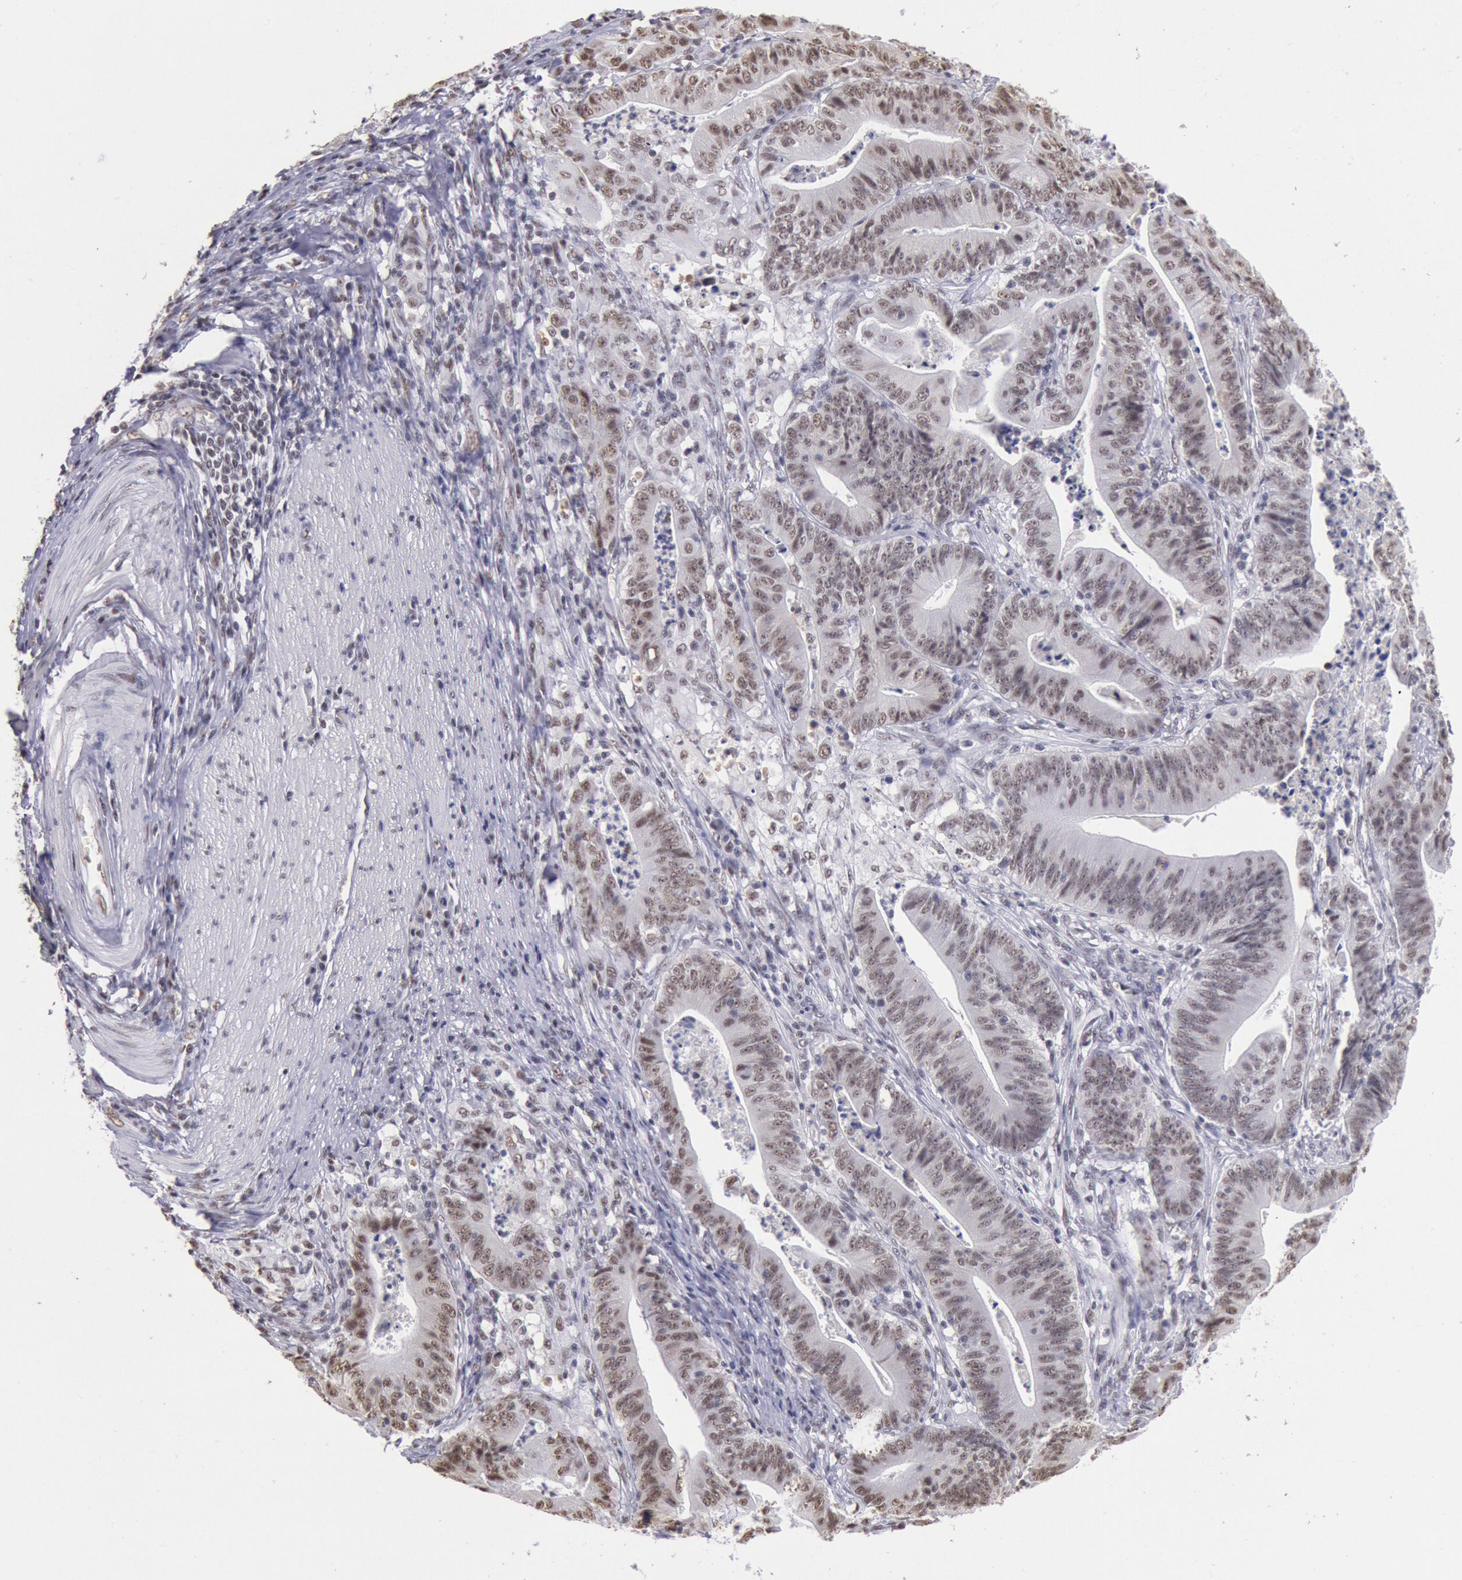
{"staining": {"intensity": "weak", "quantity": ">75%", "location": "nuclear"}, "tissue": "stomach cancer", "cell_type": "Tumor cells", "image_type": "cancer", "snomed": [{"axis": "morphology", "description": "Adenocarcinoma, NOS"}, {"axis": "topography", "description": "Stomach, lower"}], "caption": "A photomicrograph showing weak nuclear positivity in about >75% of tumor cells in stomach cancer (adenocarcinoma), as visualized by brown immunohistochemical staining.", "gene": "SNRPD3", "patient": {"sex": "female", "age": 86}}